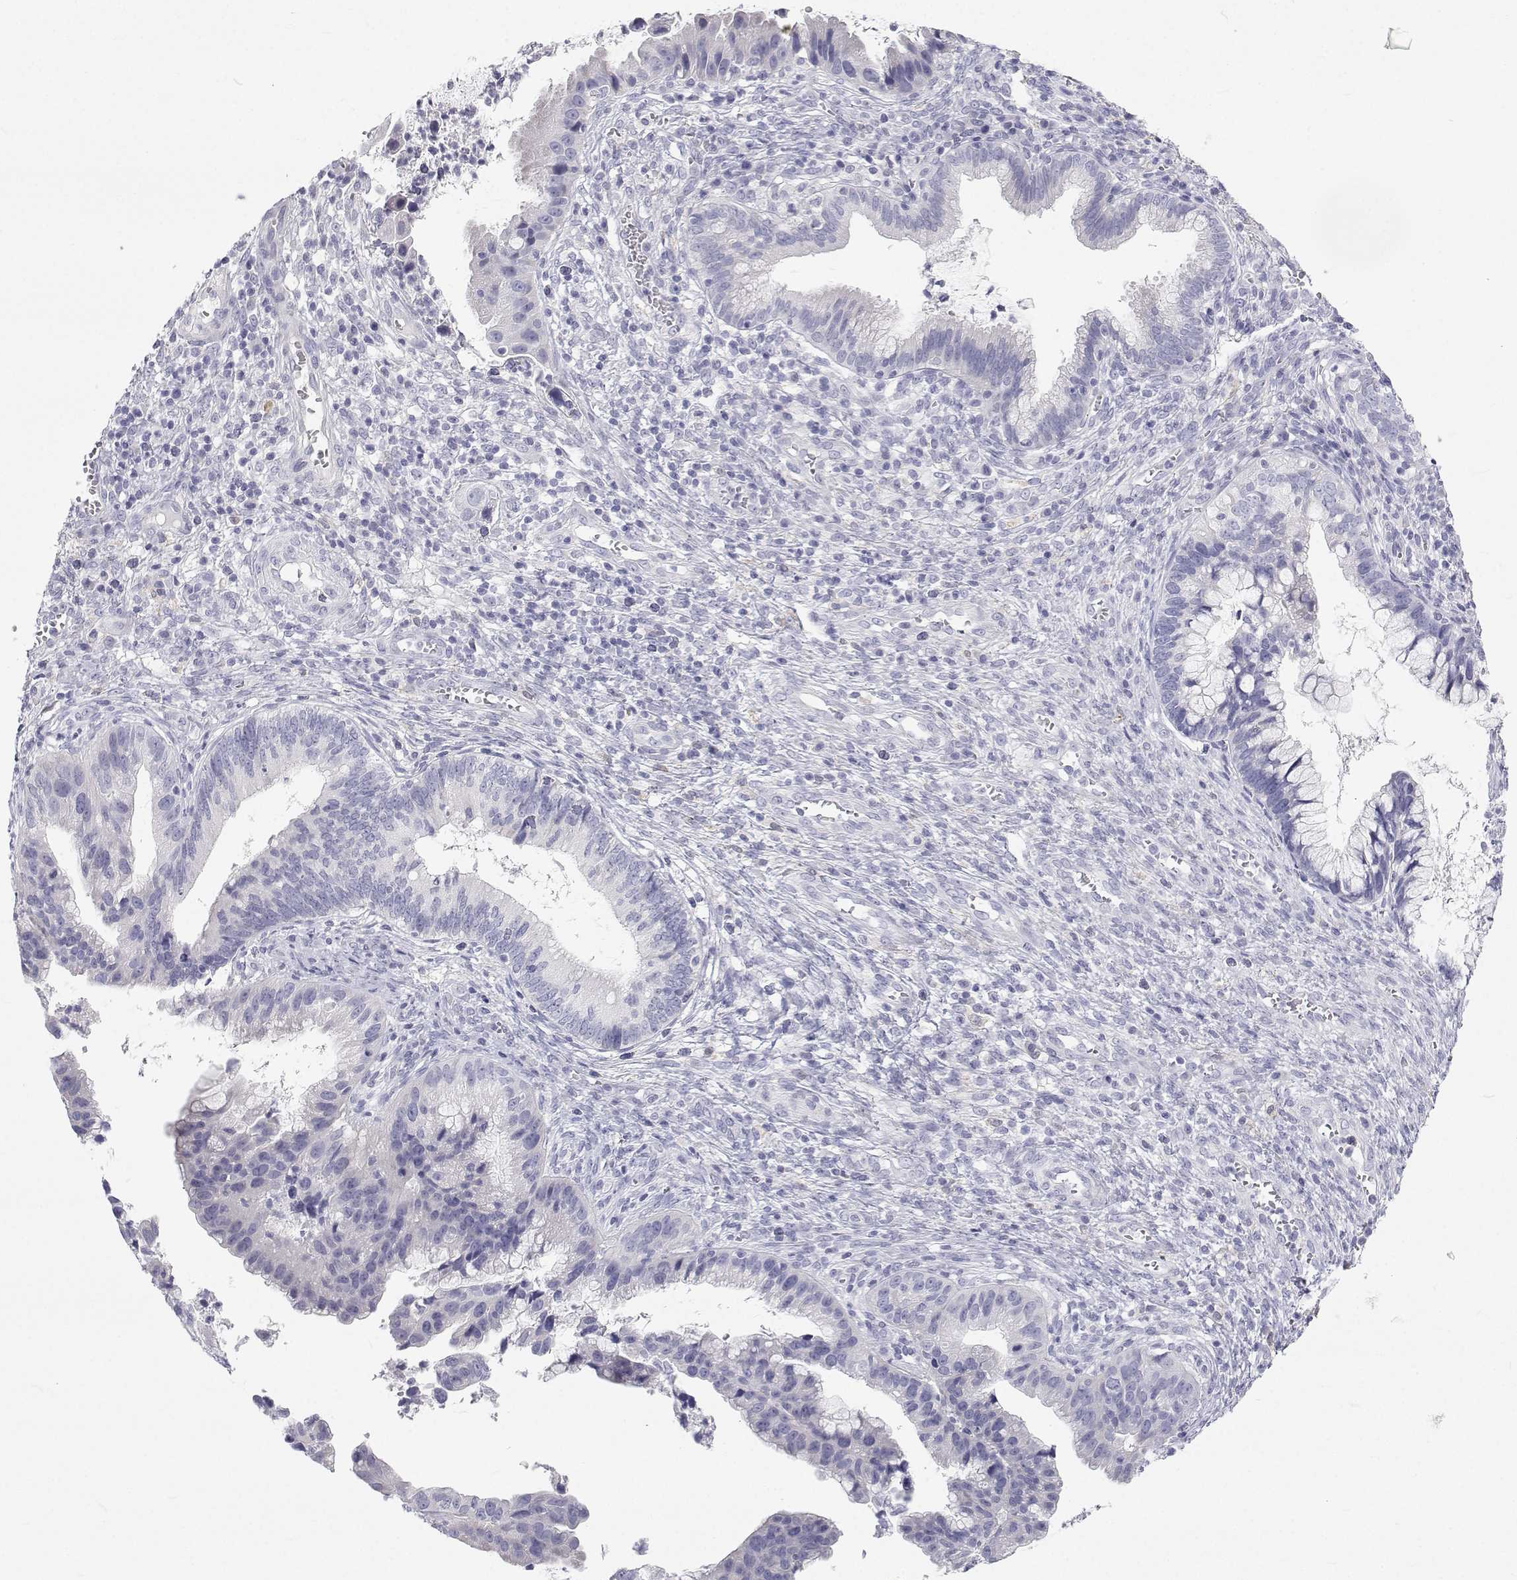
{"staining": {"intensity": "negative", "quantity": "none", "location": "none"}, "tissue": "cervical cancer", "cell_type": "Tumor cells", "image_type": "cancer", "snomed": [{"axis": "morphology", "description": "Adenocarcinoma, NOS"}, {"axis": "topography", "description": "Cervix"}], "caption": "A photomicrograph of cervical cancer stained for a protein demonstrates no brown staining in tumor cells.", "gene": "TTN", "patient": {"sex": "female", "age": 34}}